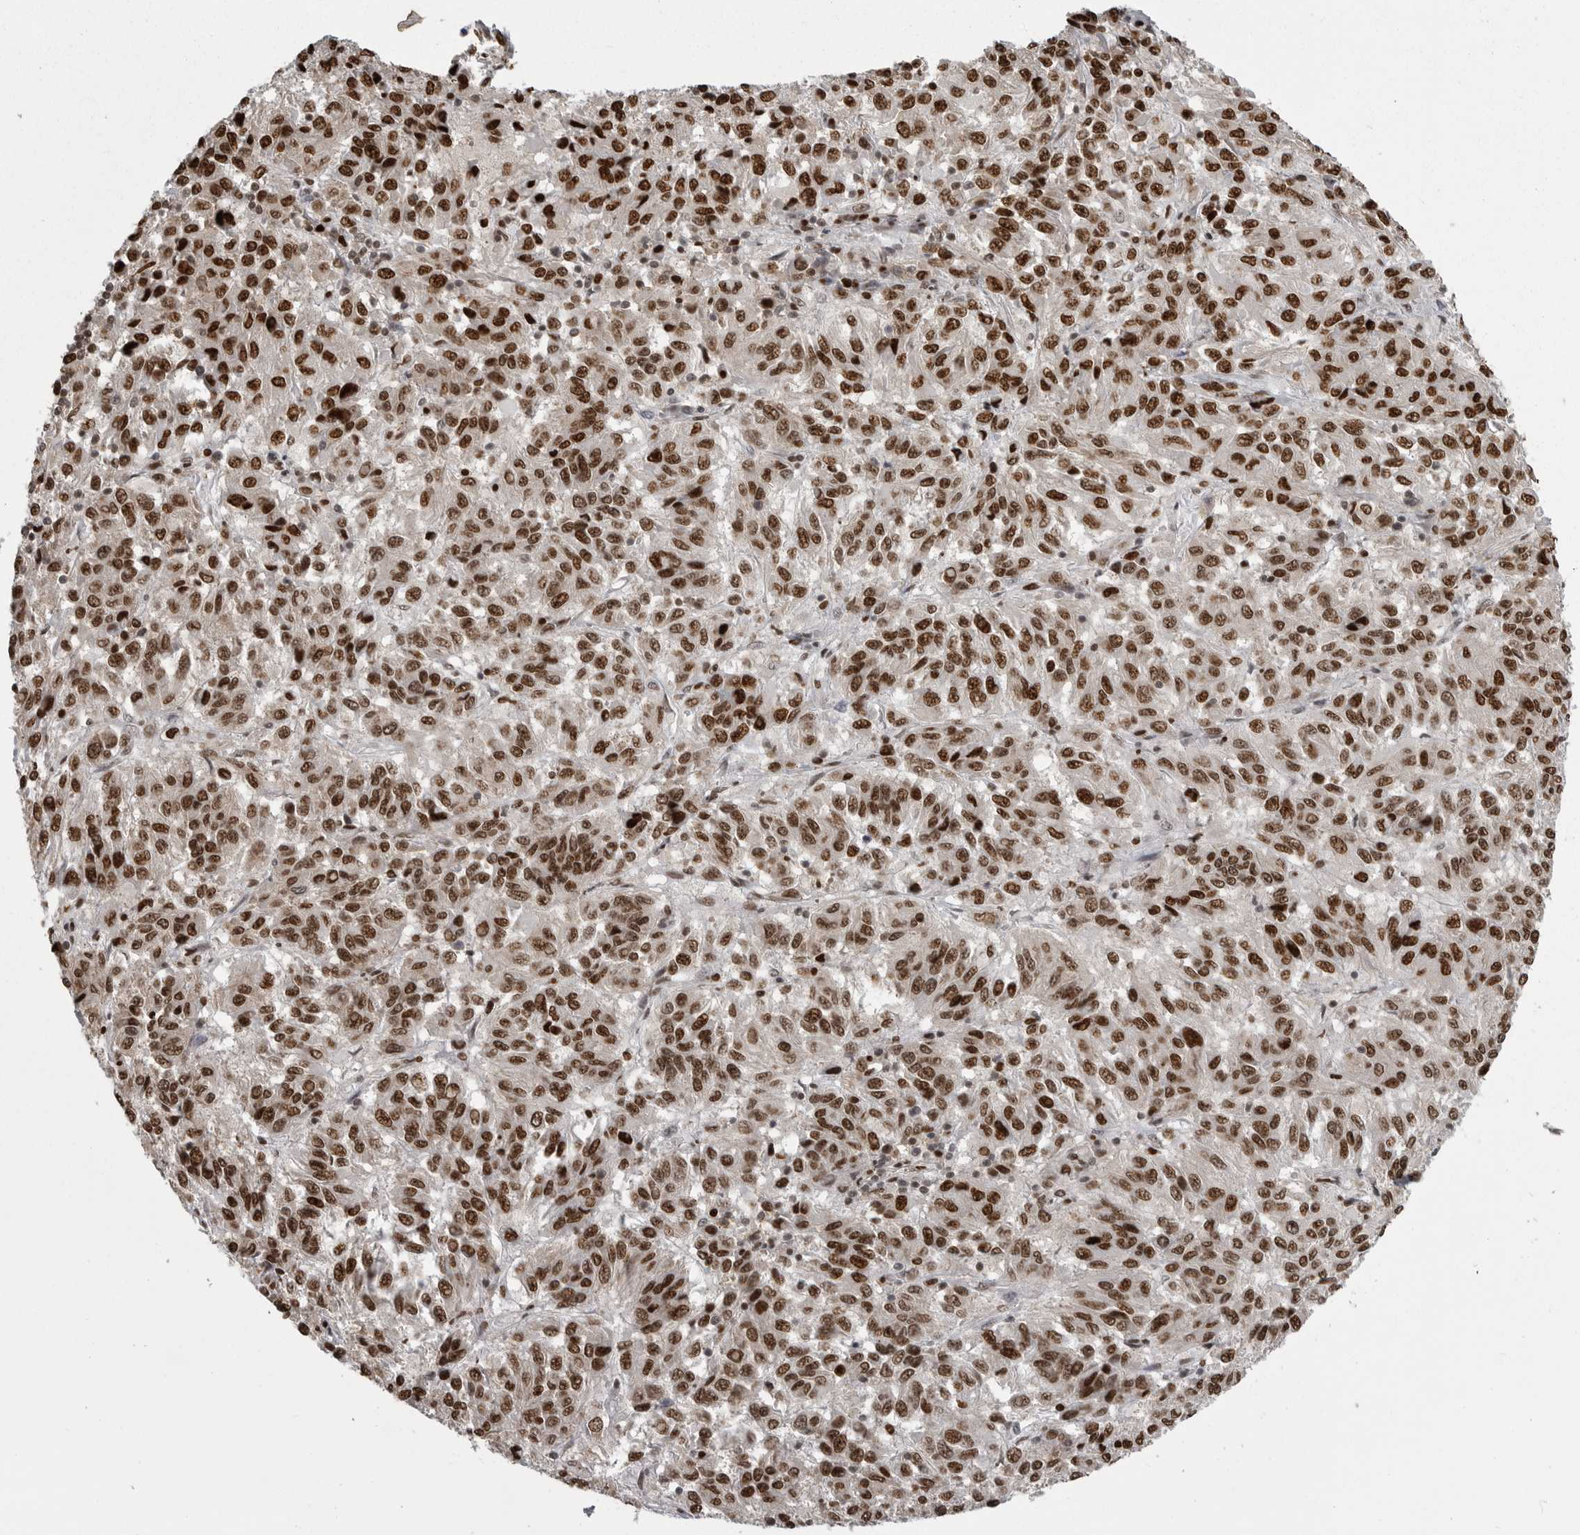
{"staining": {"intensity": "strong", "quantity": ">75%", "location": "nuclear"}, "tissue": "melanoma", "cell_type": "Tumor cells", "image_type": "cancer", "snomed": [{"axis": "morphology", "description": "Malignant melanoma, Metastatic site"}, {"axis": "topography", "description": "Lung"}], "caption": "A photomicrograph showing strong nuclear expression in approximately >75% of tumor cells in melanoma, as visualized by brown immunohistochemical staining.", "gene": "YAF2", "patient": {"sex": "male", "age": 64}}